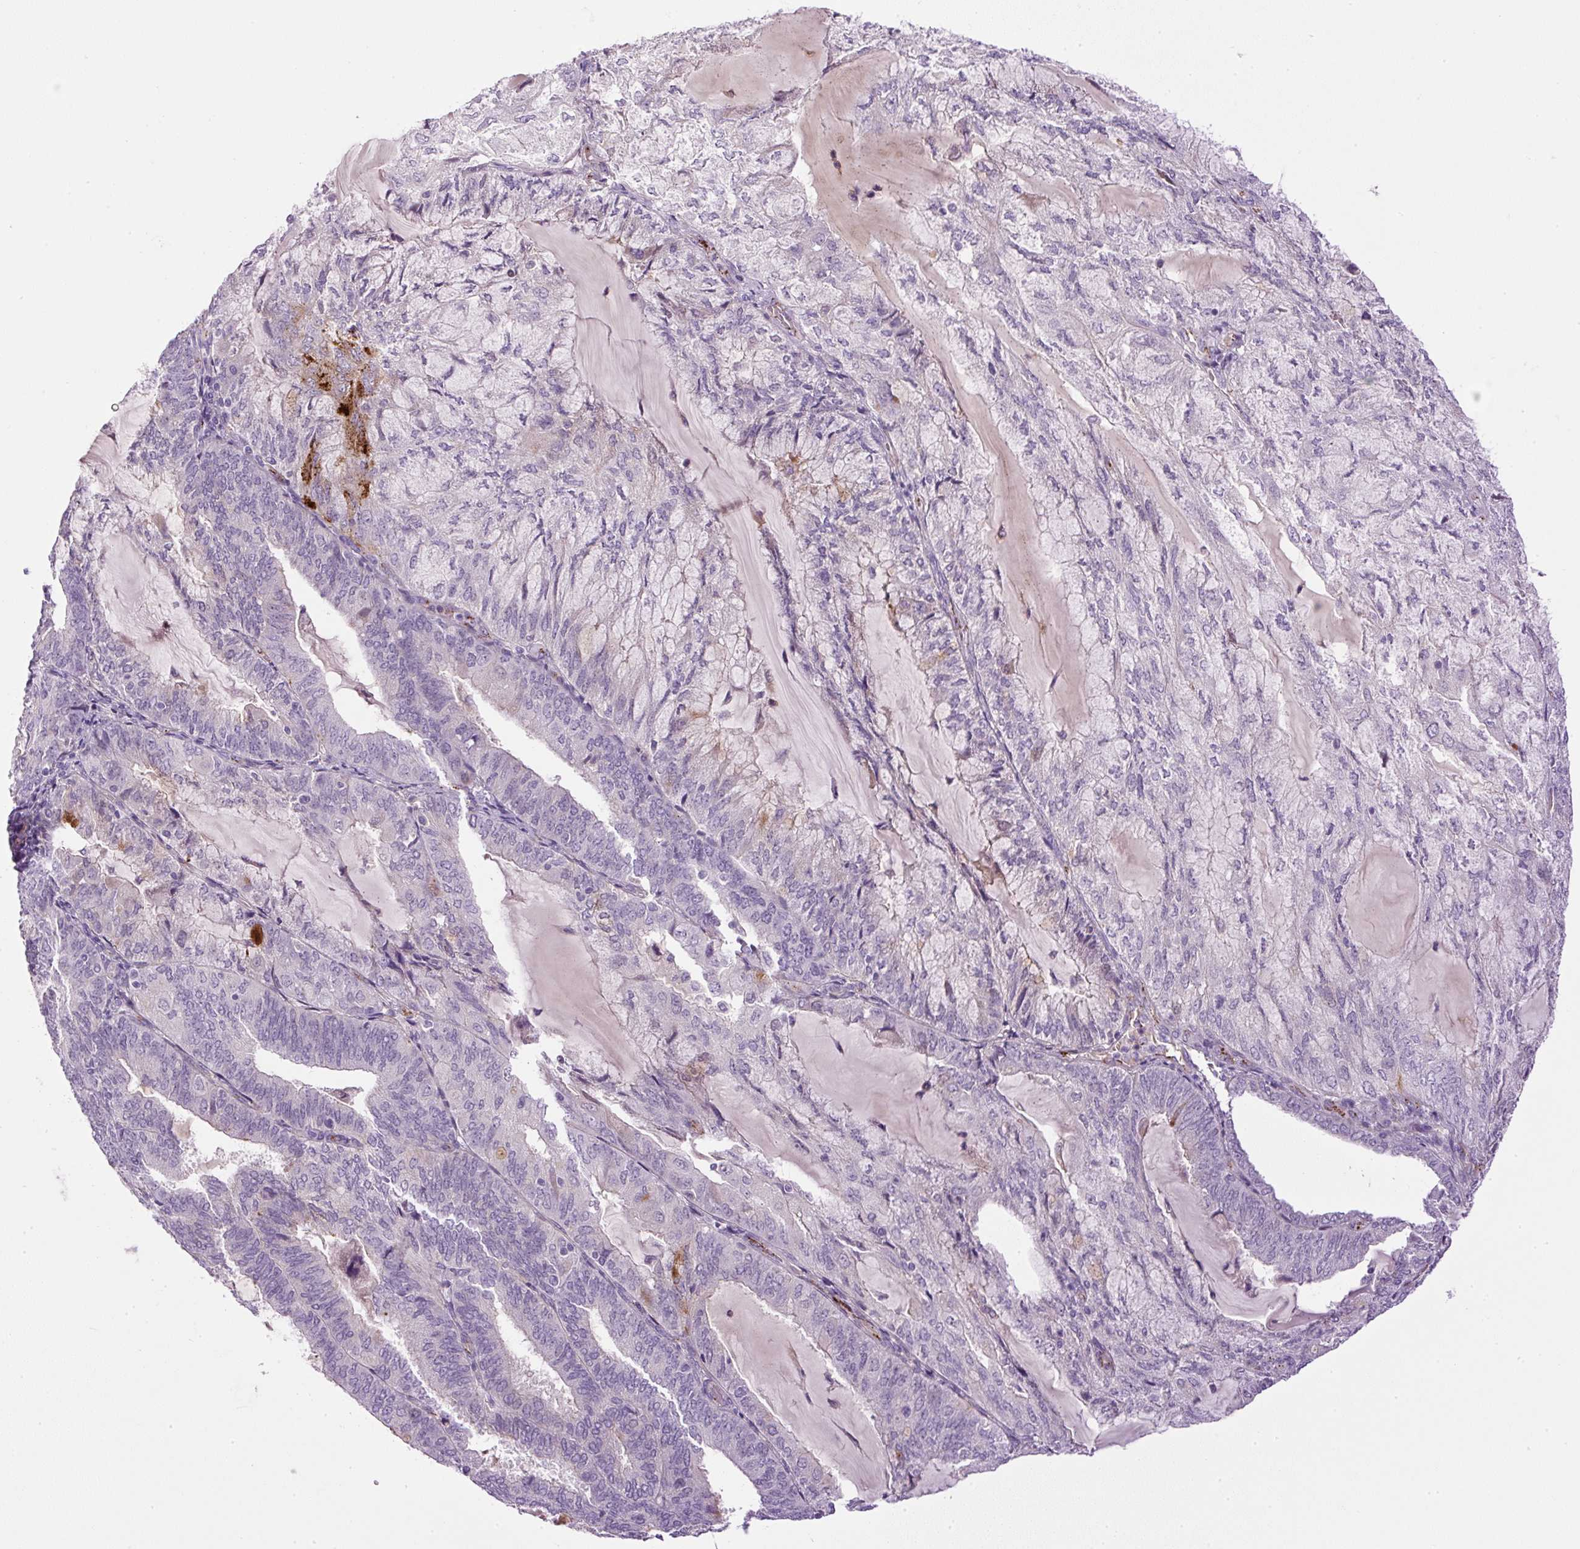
{"staining": {"intensity": "negative", "quantity": "none", "location": "none"}, "tissue": "endometrial cancer", "cell_type": "Tumor cells", "image_type": "cancer", "snomed": [{"axis": "morphology", "description": "Adenocarcinoma, NOS"}, {"axis": "topography", "description": "Endometrium"}], "caption": "Protein analysis of adenocarcinoma (endometrial) reveals no significant expression in tumor cells.", "gene": "LEFTY2", "patient": {"sex": "female", "age": 81}}